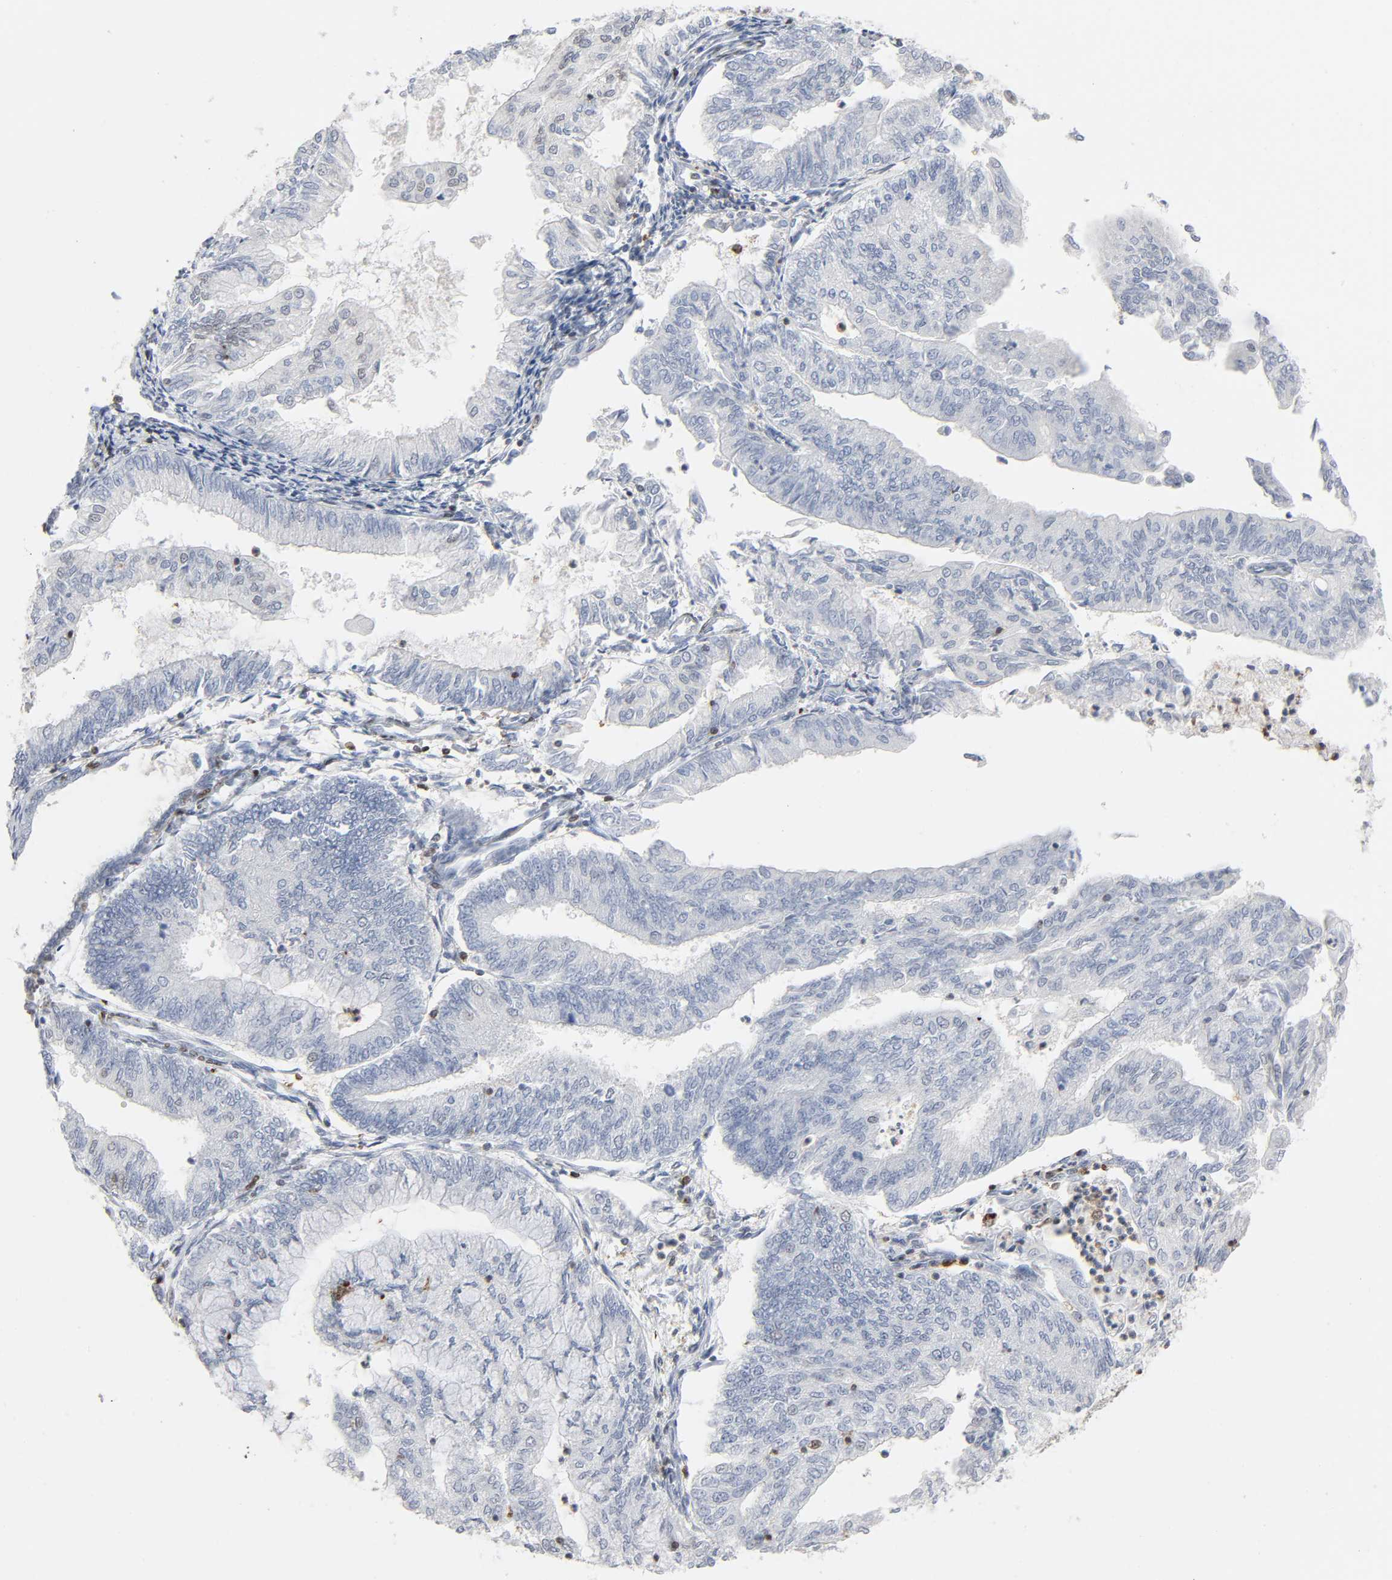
{"staining": {"intensity": "moderate", "quantity": "25%-75%", "location": "nuclear"}, "tissue": "endometrial cancer", "cell_type": "Tumor cells", "image_type": "cancer", "snomed": [{"axis": "morphology", "description": "Adenocarcinoma, NOS"}, {"axis": "topography", "description": "Endometrium"}], "caption": "Adenocarcinoma (endometrial) stained with a brown dye displays moderate nuclear positive staining in about 25%-75% of tumor cells.", "gene": "WAS", "patient": {"sex": "female", "age": 59}}